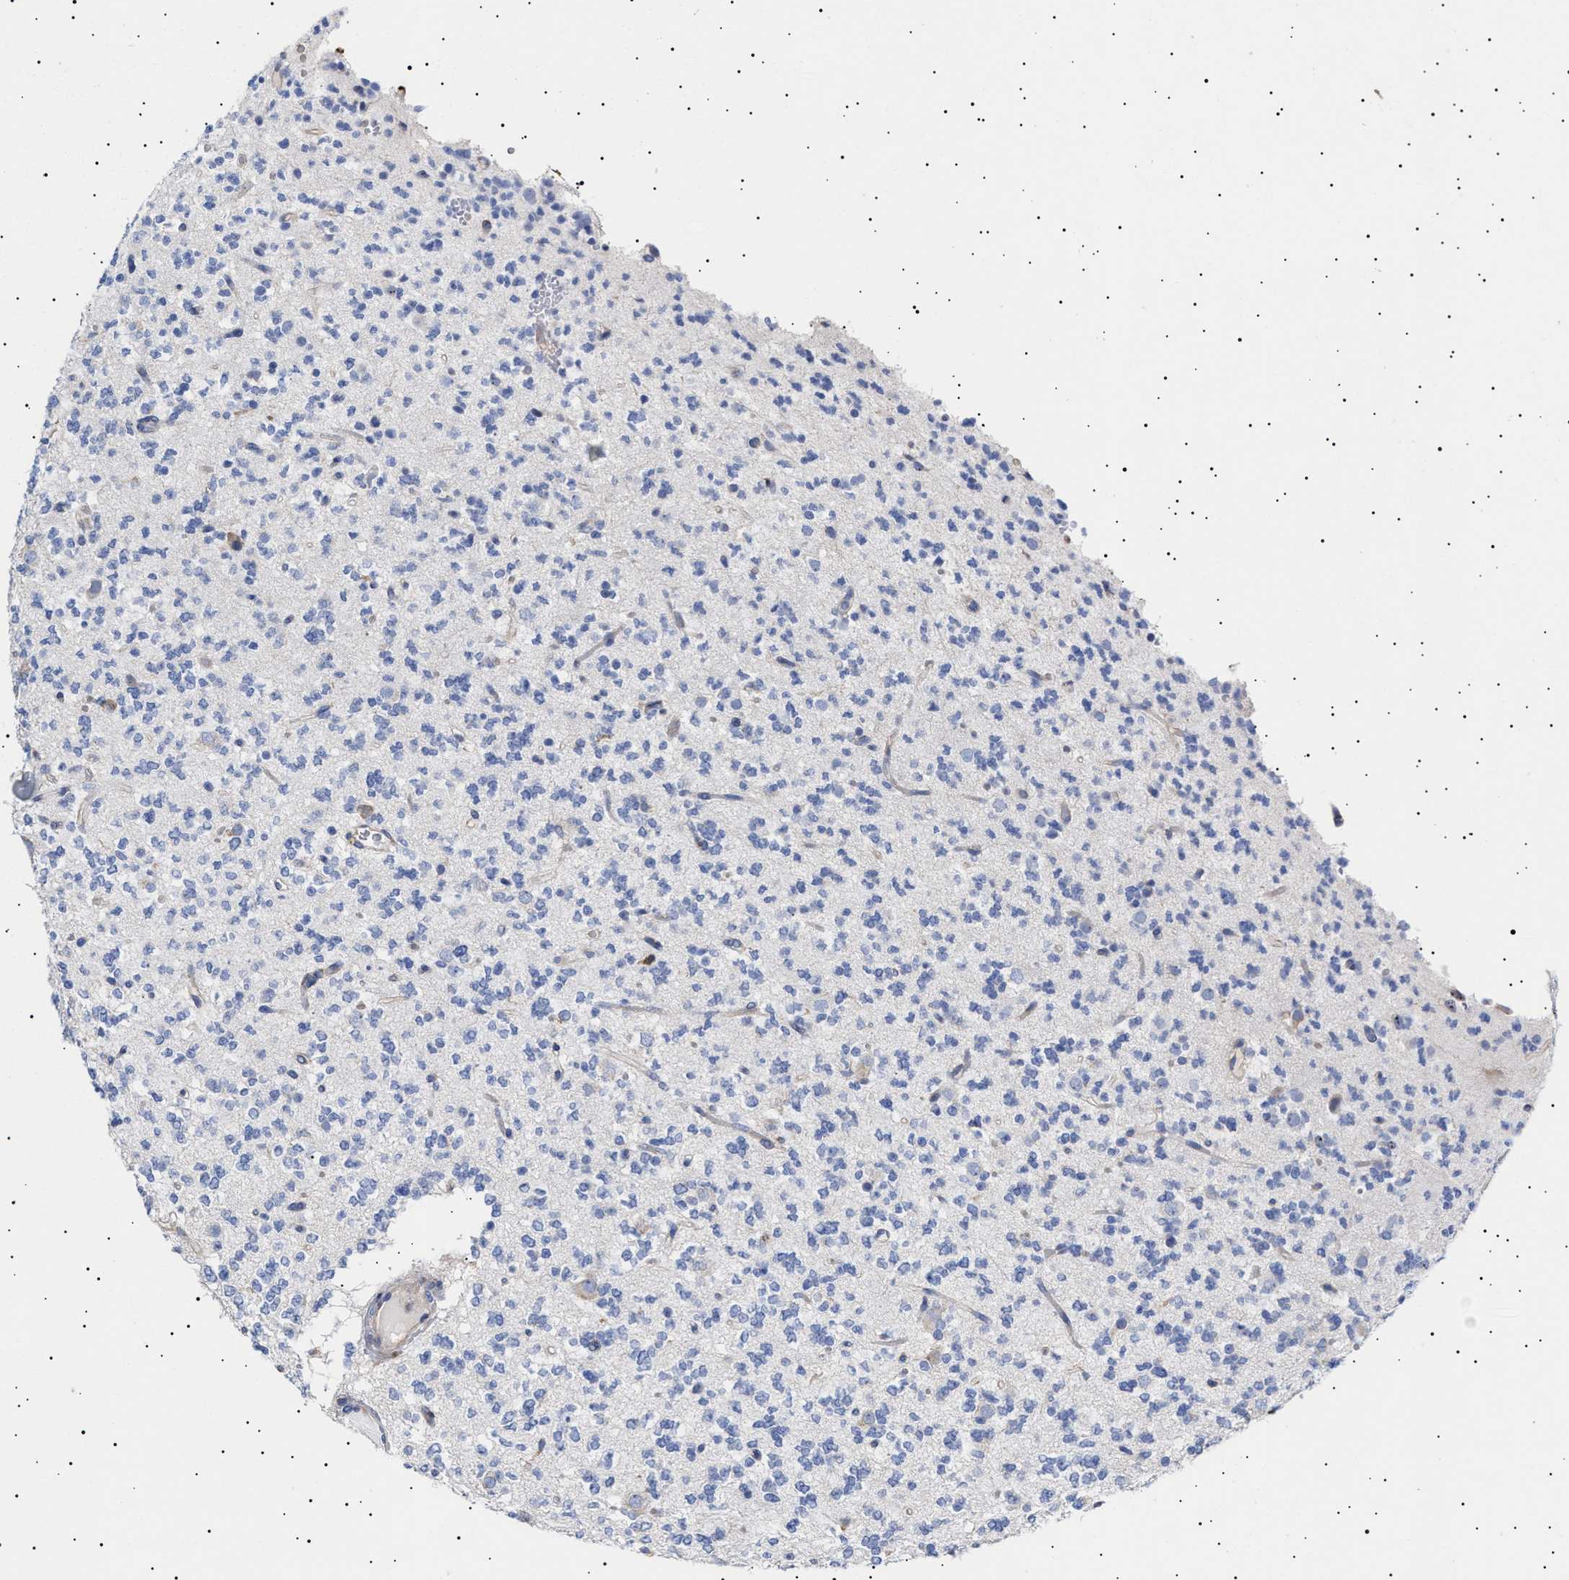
{"staining": {"intensity": "negative", "quantity": "none", "location": "none"}, "tissue": "glioma", "cell_type": "Tumor cells", "image_type": "cancer", "snomed": [{"axis": "morphology", "description": "Glioma, malignant, Low grade"}, {"axis": "topography", "description": "Brain"}], "caption": "This is an IHC histopathology image of human malignant glioma (low-grade). There is no positivity in tumor cells.", "gene": "ERCC6L2", "patient": {"sex": "male", "age": 38}}